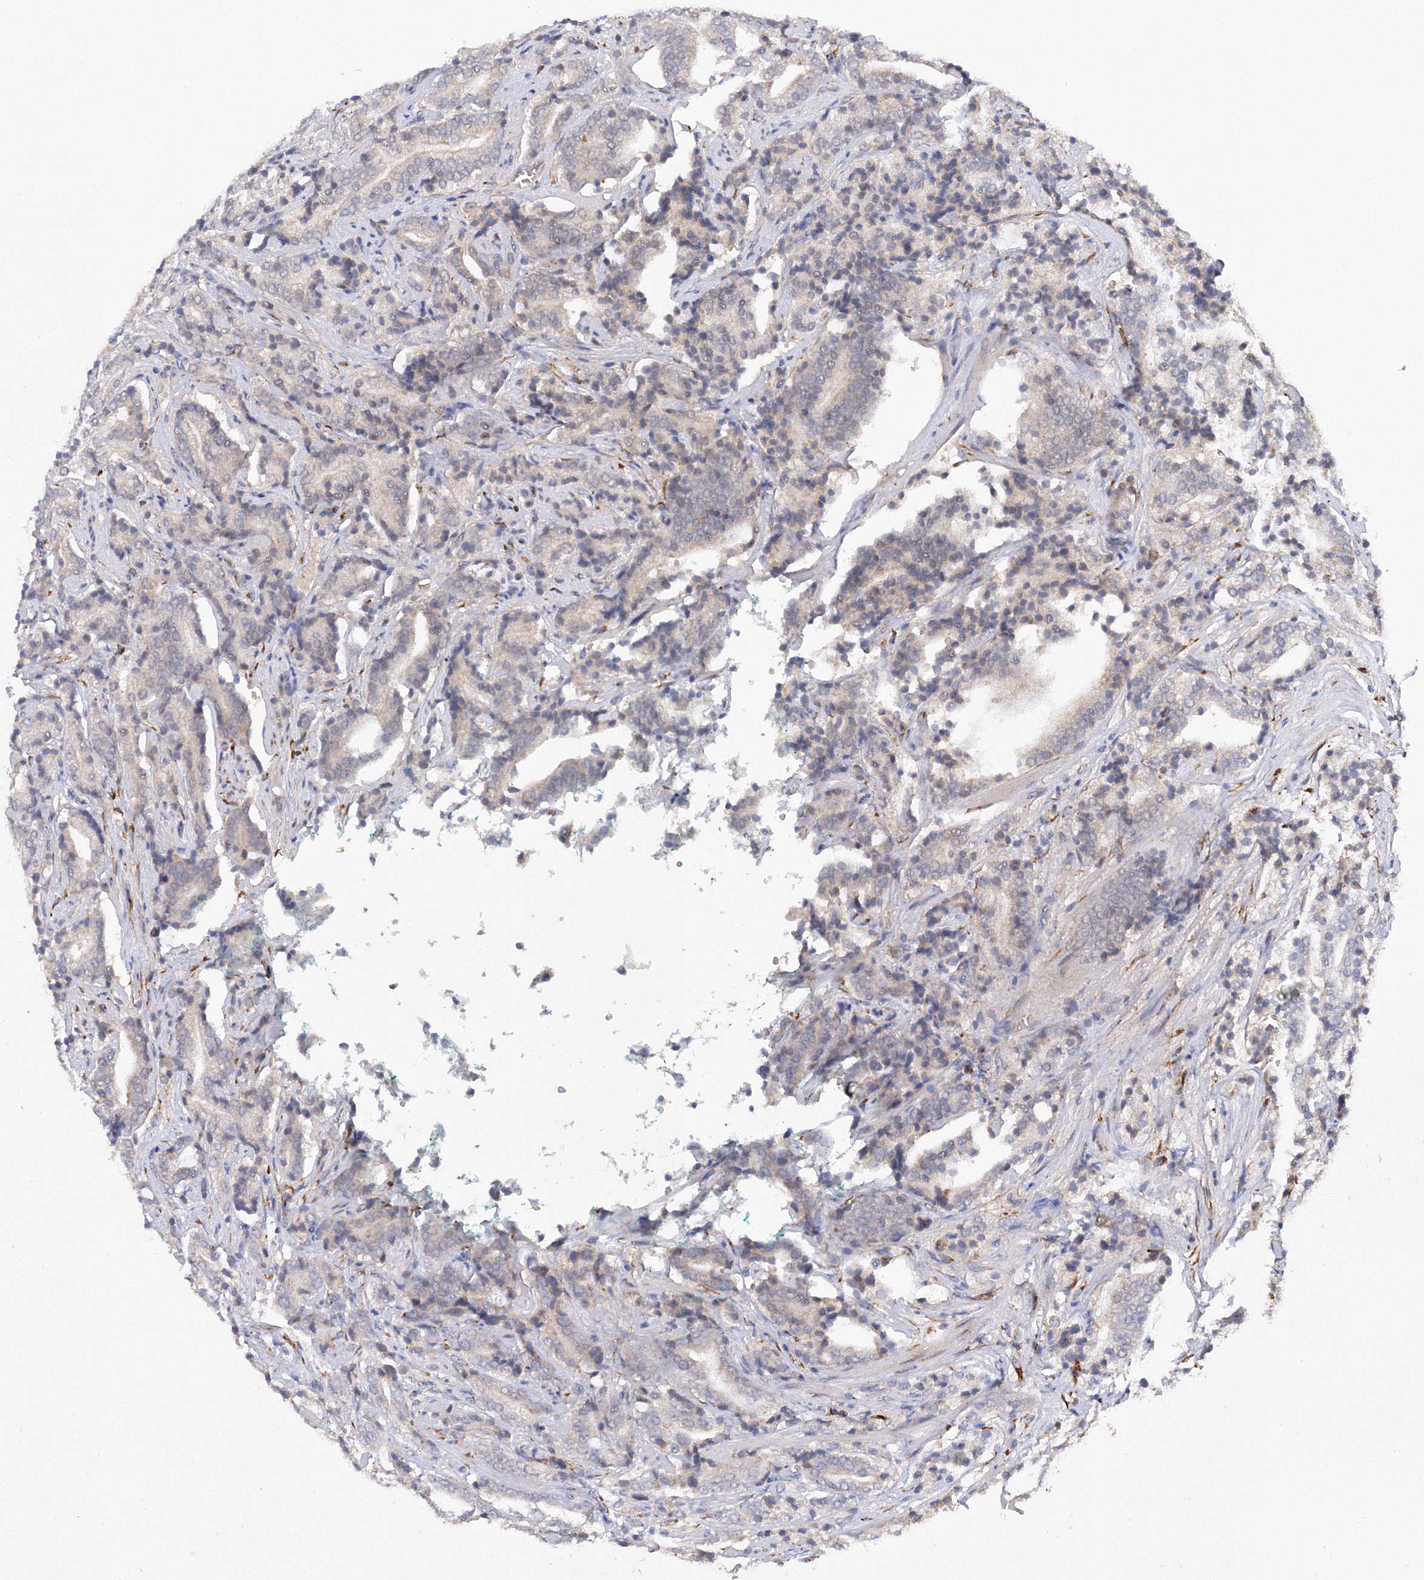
{"staining": {"intensity": "negative", "quantity": "none", "location": "none"}, "tissue": "prostate cancer", "cell_type": "Tumor cells", "image_type": "cancer", "snomed": [{"axis": "morphology", "description": "Adenocarcinoma, High grade"}, {"axis": "topography", "description": "Prostate"}], "caption": "Tumor cells are negative for brown protein staining in prostate high-grade adenocarcinoma.", "gene": "DIS3L2", "patient": {"sex": "male", "age": 57}}